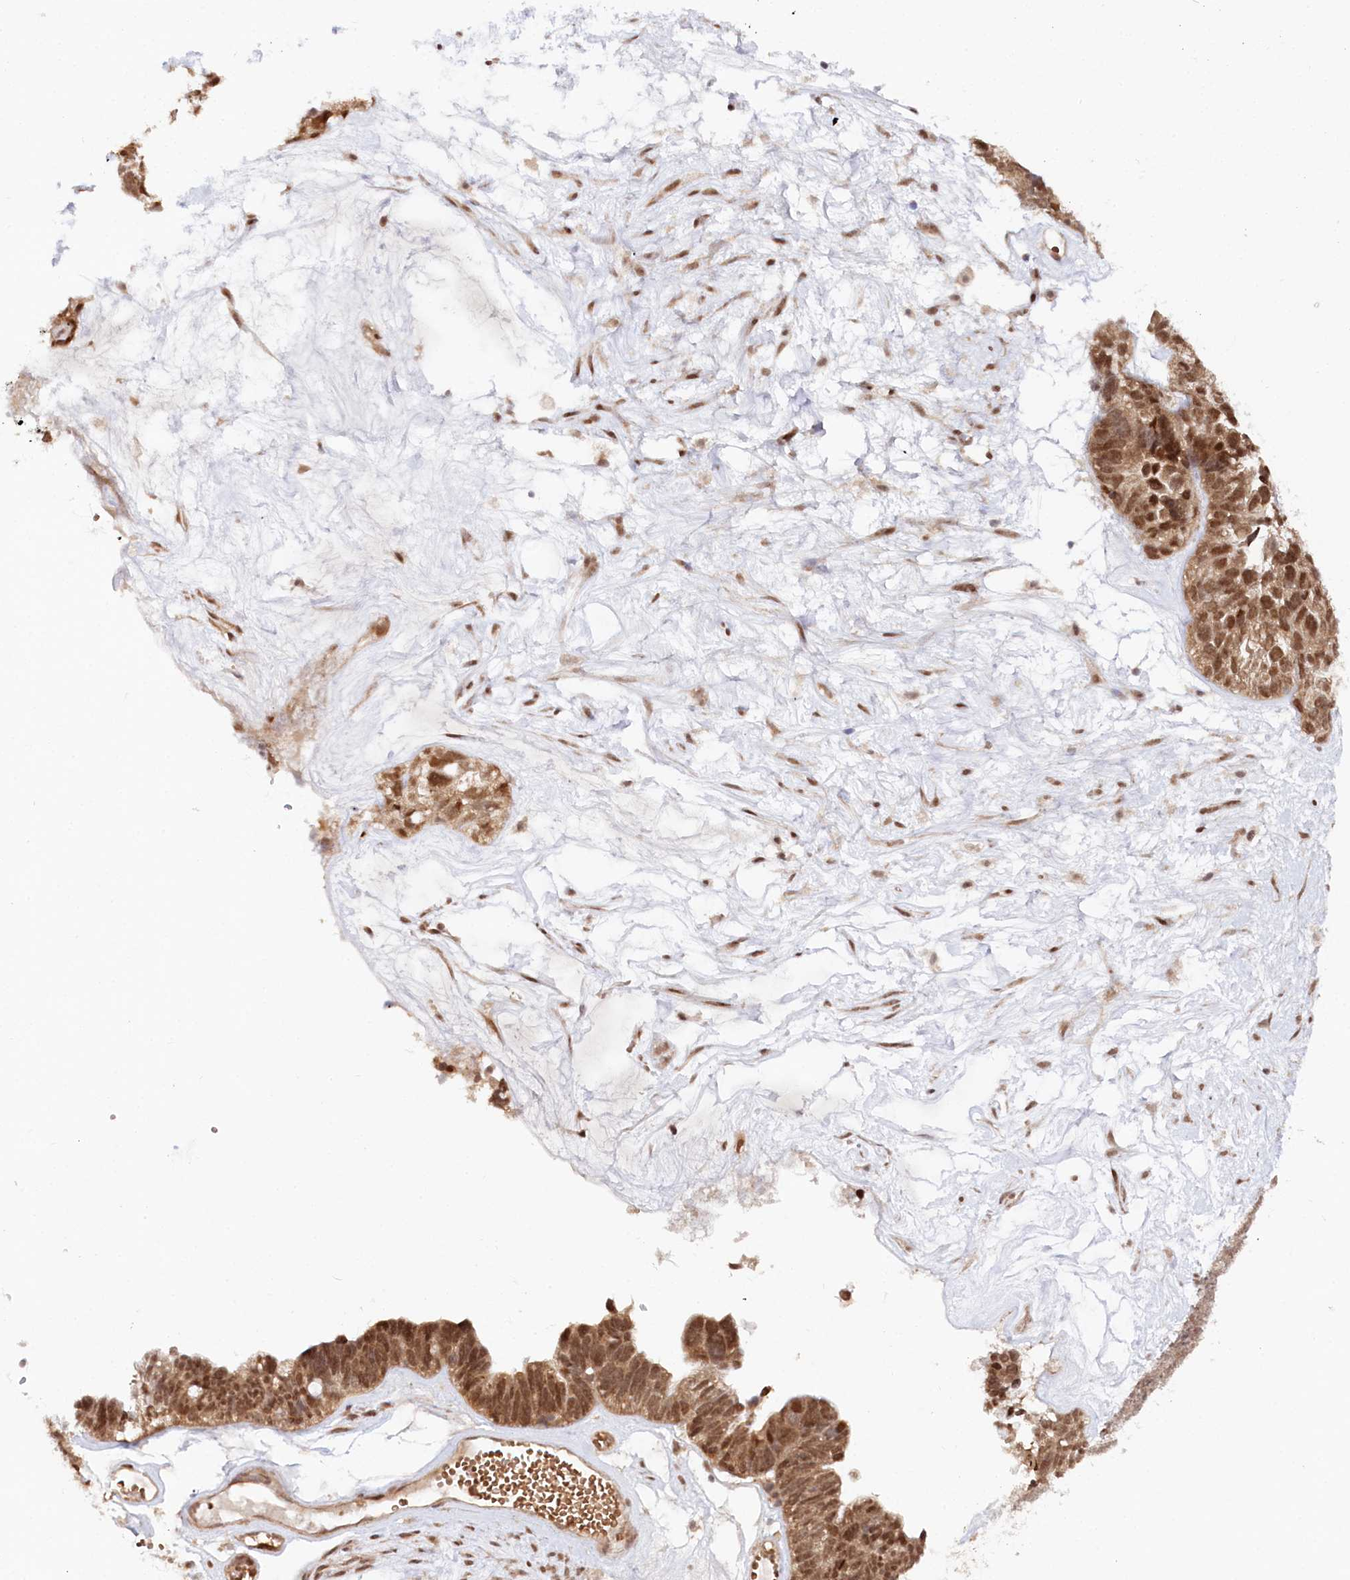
{"staining": {"intensity": "moderate", "quantity": ">75%", "location": "cytoplasmic/membranous,nuclear"}, "tissue": "ovarian cancer", "cell_type": "Tumor cells", "image_type": "cancer", "snomed": [{"axis": "morphology", "description": "Cystadenocarcinoma, serous, NOS"}, {"axis": "topography", "description": "Ovary"}], "caption": "Ovarian serous cystadenocarcinoma stained with a brown dye displays moderate cytoplasmic/membranous and nuclear positive expression in approximately >75% of tumor cells.", "gene": "CCDC65", "patient": {"sex": "female", "age": 79}}